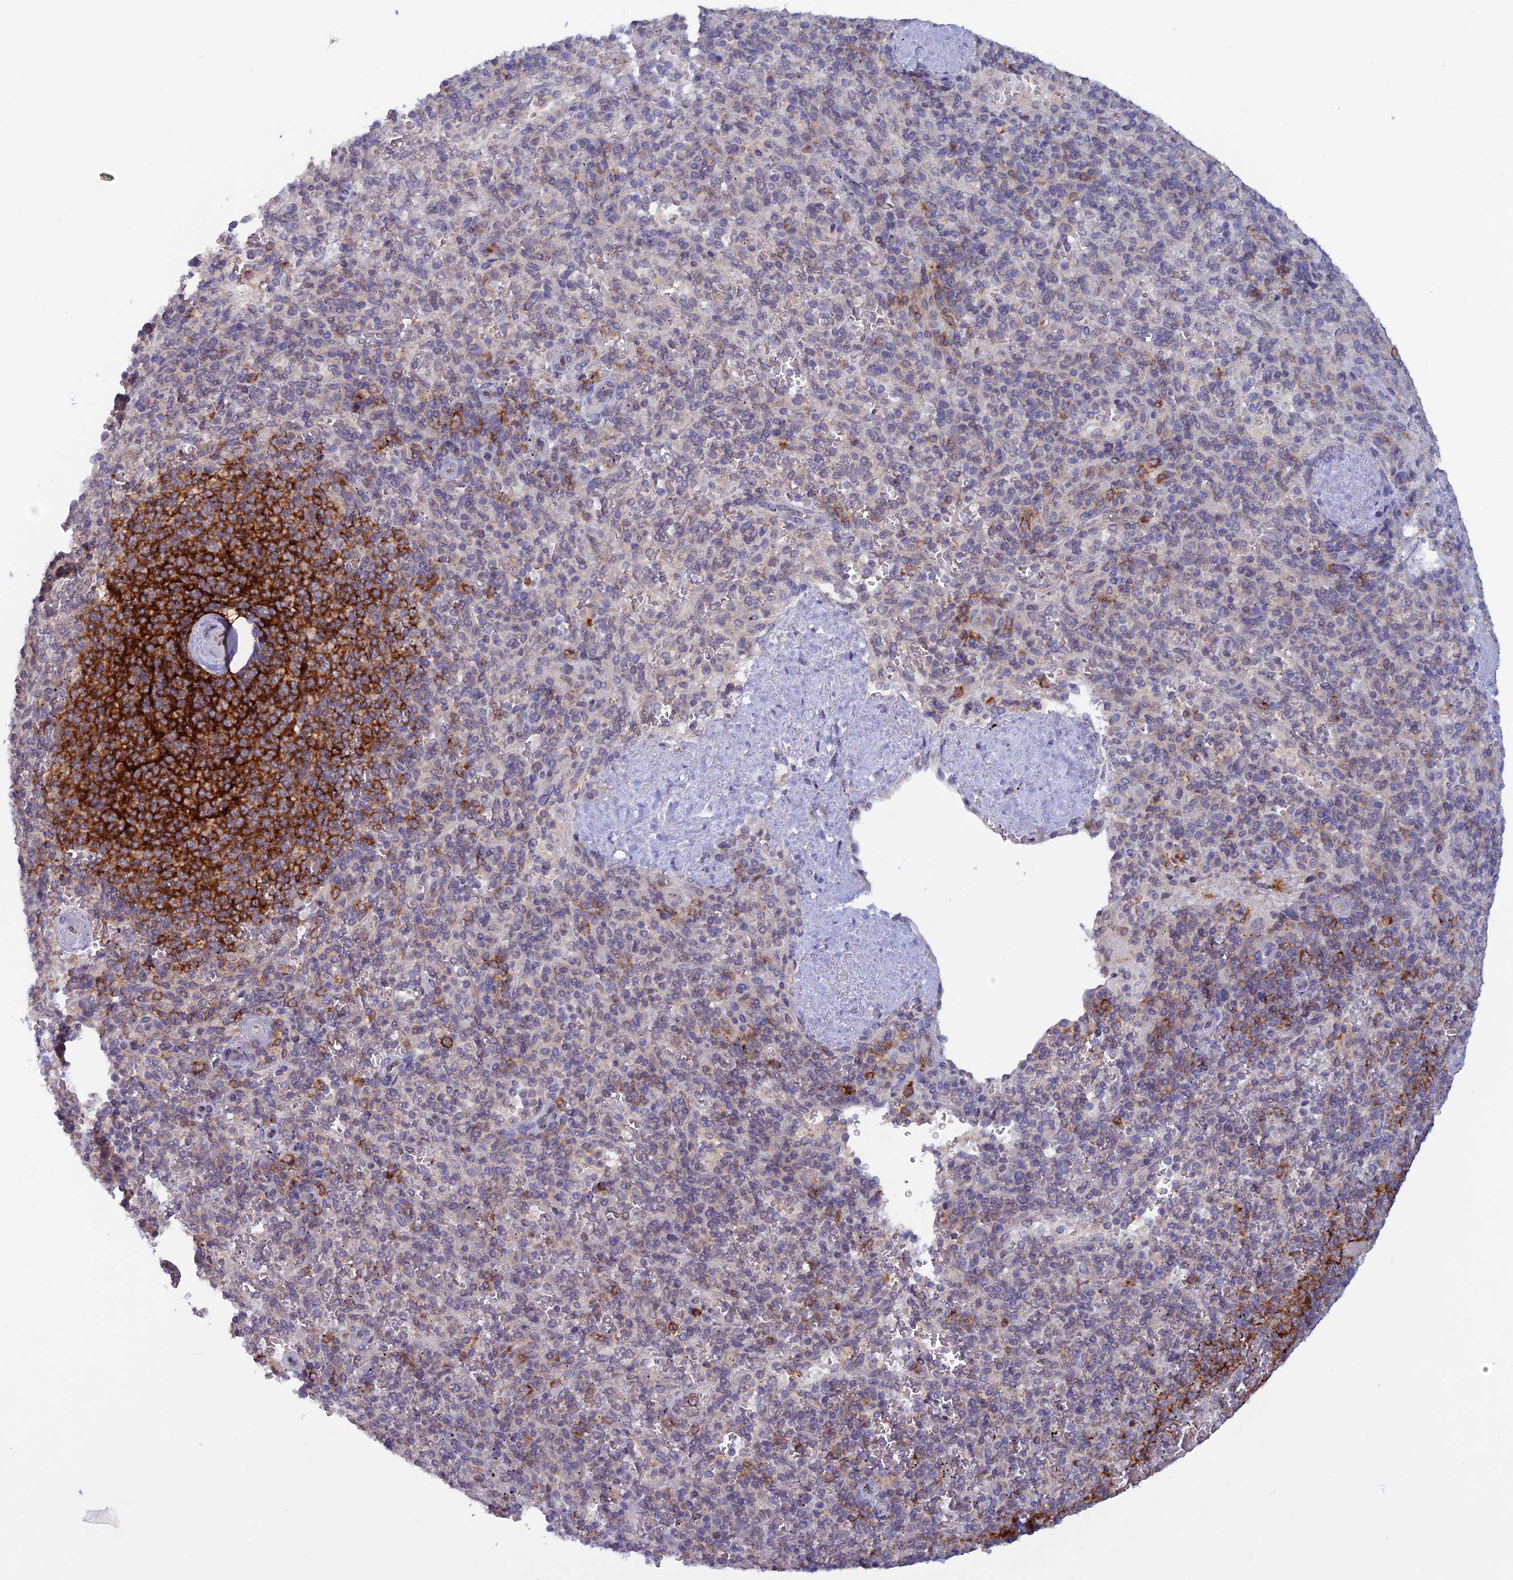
{"staining": {"intensity": "moderate", "quantity": "<25%", "location": "cytoplasmic/membranous"}, "tissue": "spleen", "cell_type": "Cells in red pulp", "image_type": "normal", "snomed": [{"axis": "morphology", "description": "Normal tissue, NOS"}, {"axis": "topography", "description": "Spleen"}], "caption": "Protein expression analysis of benign spleen shows moderate cytoplasmic/membranous staining in about <25% of cells in red pulp.", "gene": "WDR46", "patient": {"sex": "male", "age": 82}}